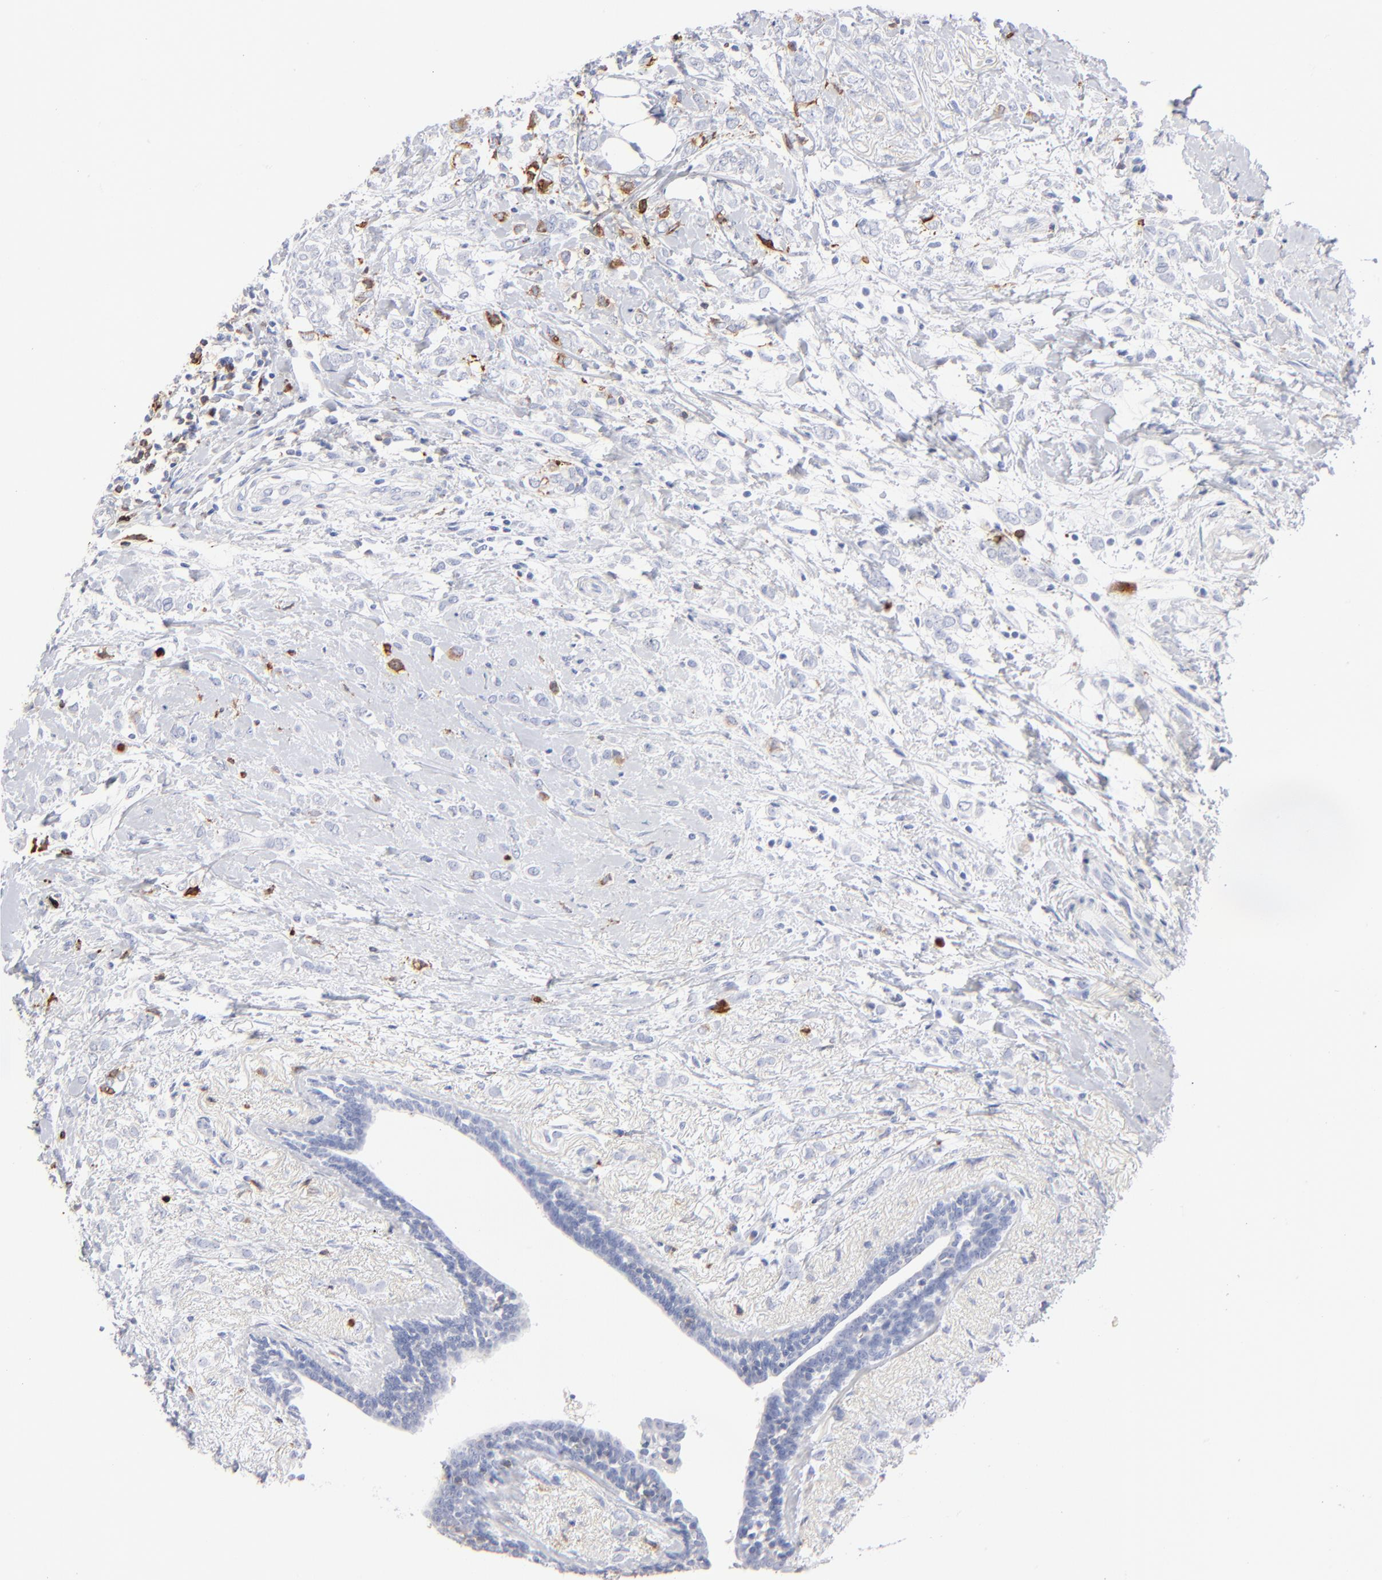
{"staining": {"intensity": "negative", "quantity": "none", "location": "none"}, "tissue": "breast cancer", "cell_type": "Tumor cells", "image_type": "cancer", "snomed": [{"axis": "morphology", "description": "Normal tissue, NOS"}, {"axis": "morphology", "description": "Lobular carcinoma"}, {"axis": "topography", "description": "Breast"}], "caption": "Lobular carcinoma (breast) was stained to show a protein in brown. There is no significant expression in tumor cells. The staining is performed using DAB brown chromogen with nuclei counter-stained in using hematoxylin.", "gene": "APOH", "patient": {"sex": "female", "age": 47}}